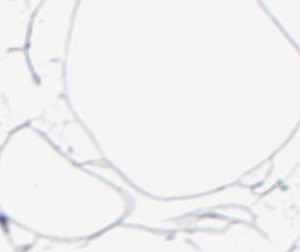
{"staining": {"intensity": "moderate", "quantity": ">75%", "location": "cytoplasmic/membranous"}, "tissue": "adipose tissue", "cell_type": "Adipocytes", "image_type": "normal", "snomed": [{"axis": "morphology", "description": "Normal tissue, NOS"}, {"axis": "morphology", "description": "Duct carcinoma"}, {"axis": "topography", "description": "Breast"}, {"axis": "topography", "description": "Adipose tissue"}], "caption": "Moderate cytoplasmic/membranous expression for a protein is identified in about >75% of adipocytes of benign adipose tissue using IHC.", "gene": "STAT5A", "patient": {"sex": "female", "age": 37}}